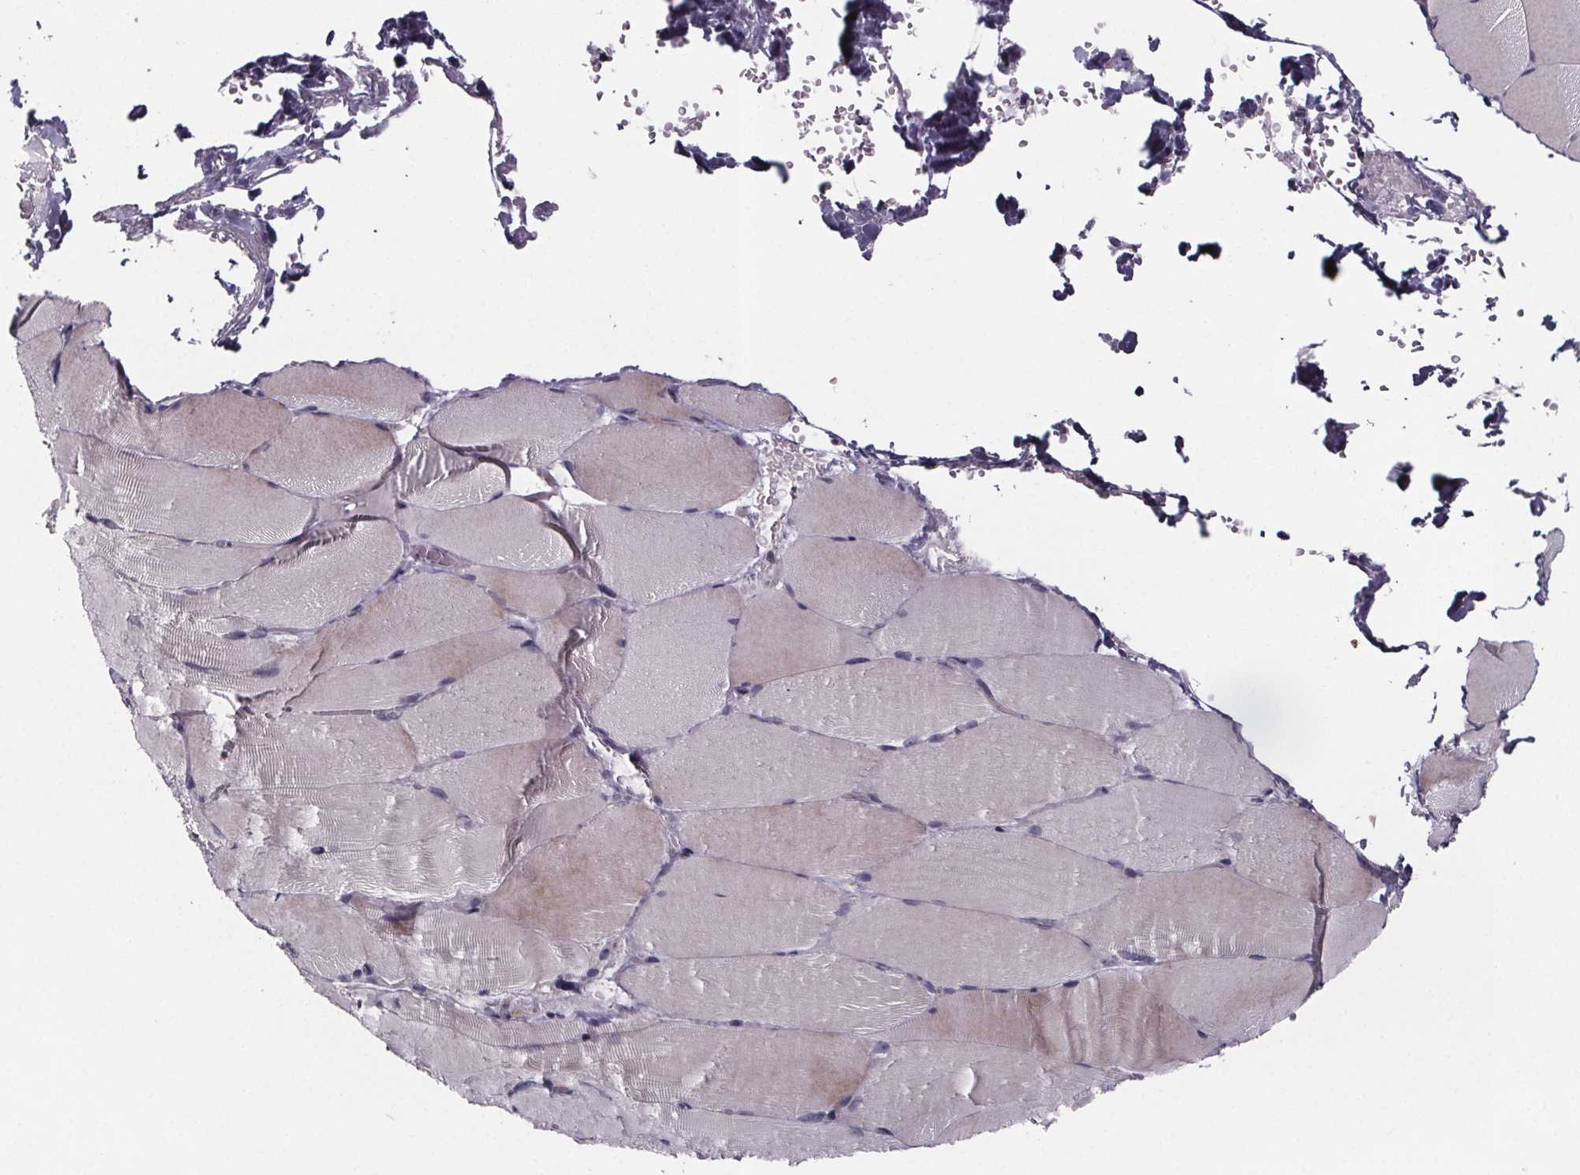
{"staining": {"intensity": "negative", "quantity": "none", "location": "none"}, "tissue": "skeletal muscle", "cell_type": "Myocytes", "image_type": "normal", "snomed": [{"axis": "morphology", "description": "Normal tissue, NOS"}, {"axis": "topography", "description": "Skeletal muscle"}], "caption": "Unremarkable skeletal muscle was stained to show a protein in brown. There is no significant positivity in myocytes. The staining was performed using DAB to visualize the protein expression in brown, while the nuclei were stained in blue with hematoxylin (Magnification: 20x).", "gene": "NDST1", "patient": {"sex": "female", "age": 37}}